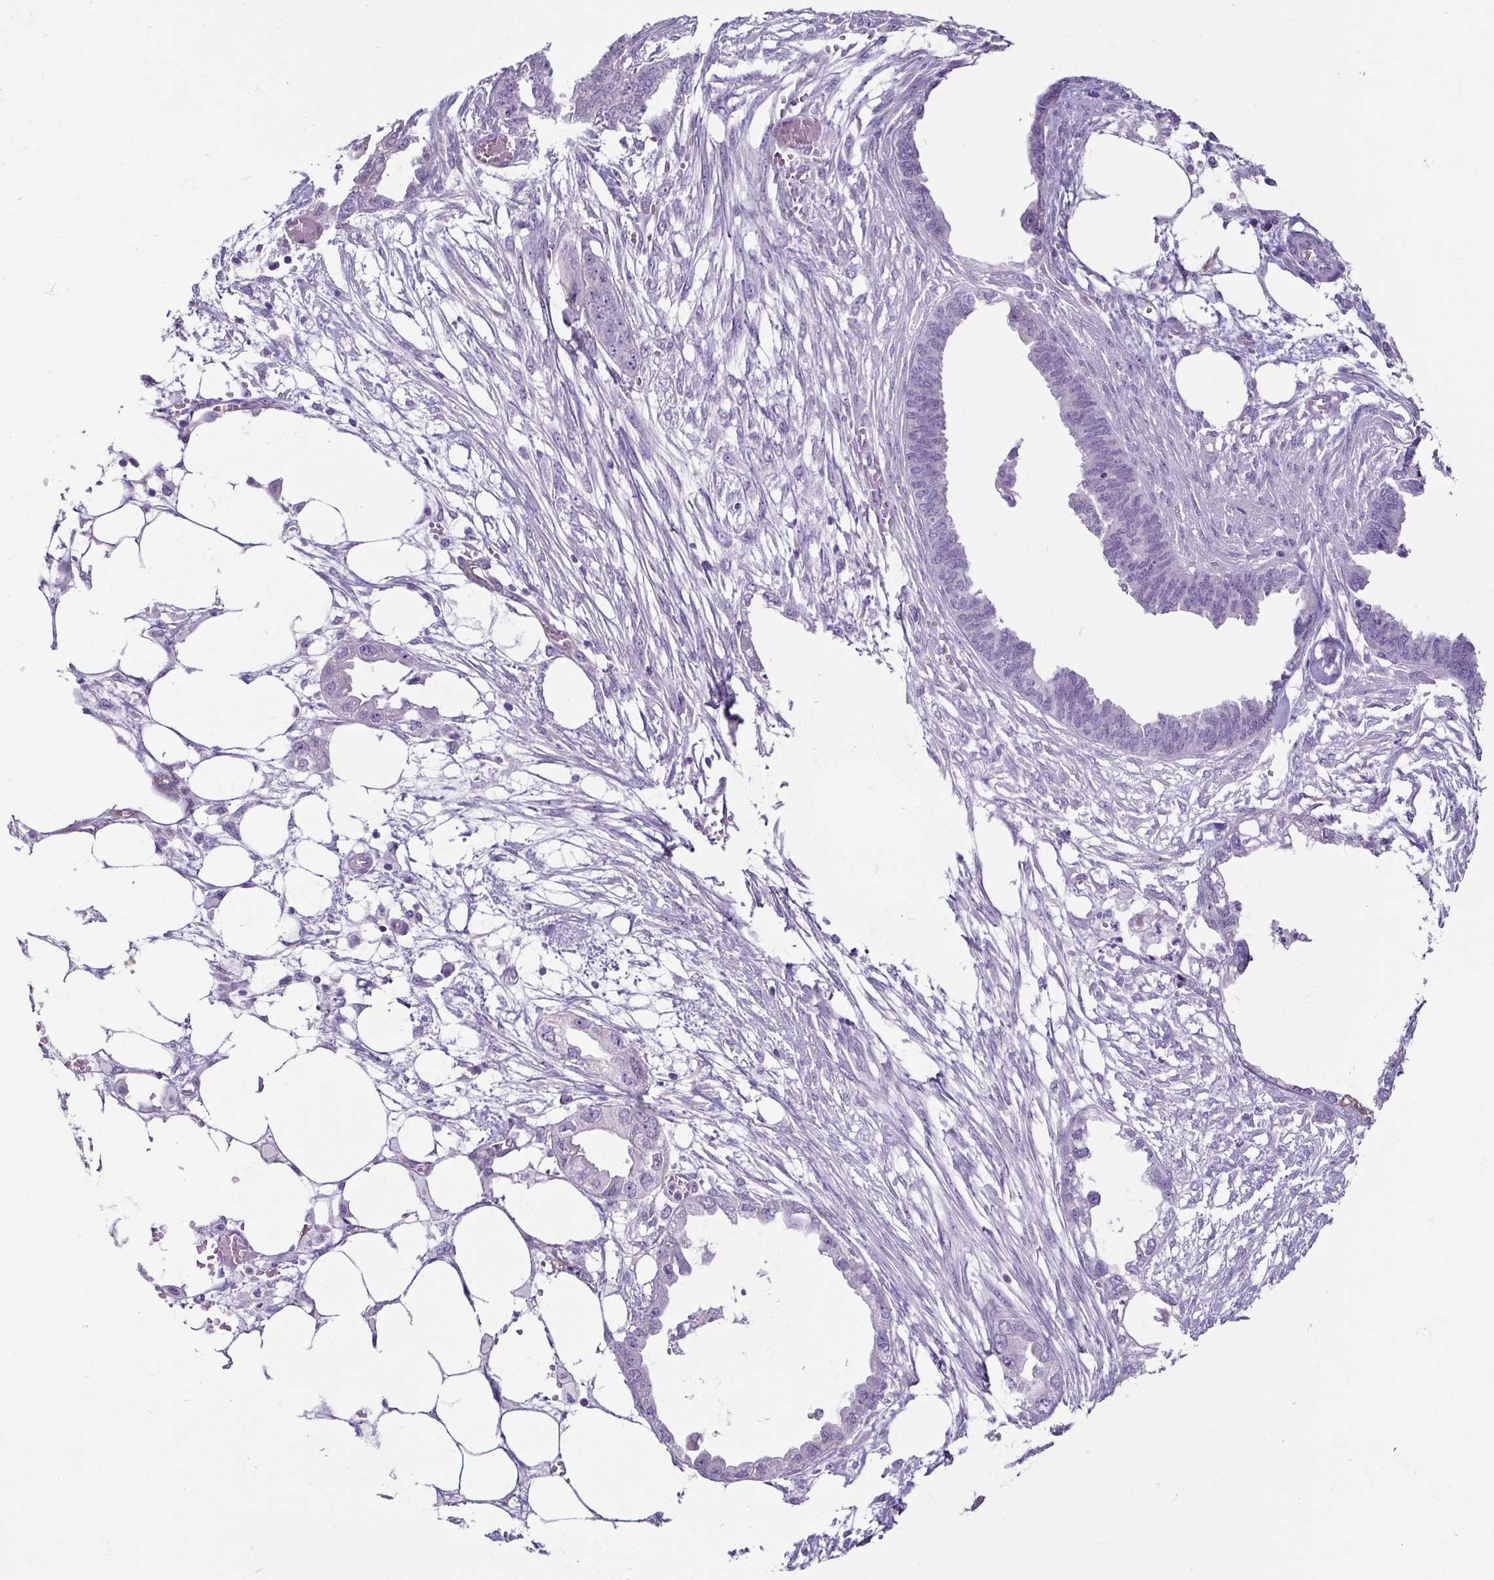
{"staining": {"intensity": "negative", "quantity": "none", "location": "none"}, "tissue": "endometrial cancer", "cell_type": "Tumor cells", "image_type": "cancer", "snomed": [{"axis": "morphology", "description": "Adenocarcinoma, NOS"}, {"axis": "morphology", "description": "Adenocarcinoma, metastatic, NOS"}, {"axis": "topography", "description": "Adipose tissue"}, {"axis": "topography", "description": "Endometrium"}], "caption": "Tumor cells show no significant expression in metastatic adenocarcinoma (endometrial).", "gene": "CASP14", "patient": {"sex": "female", "age": 67}}